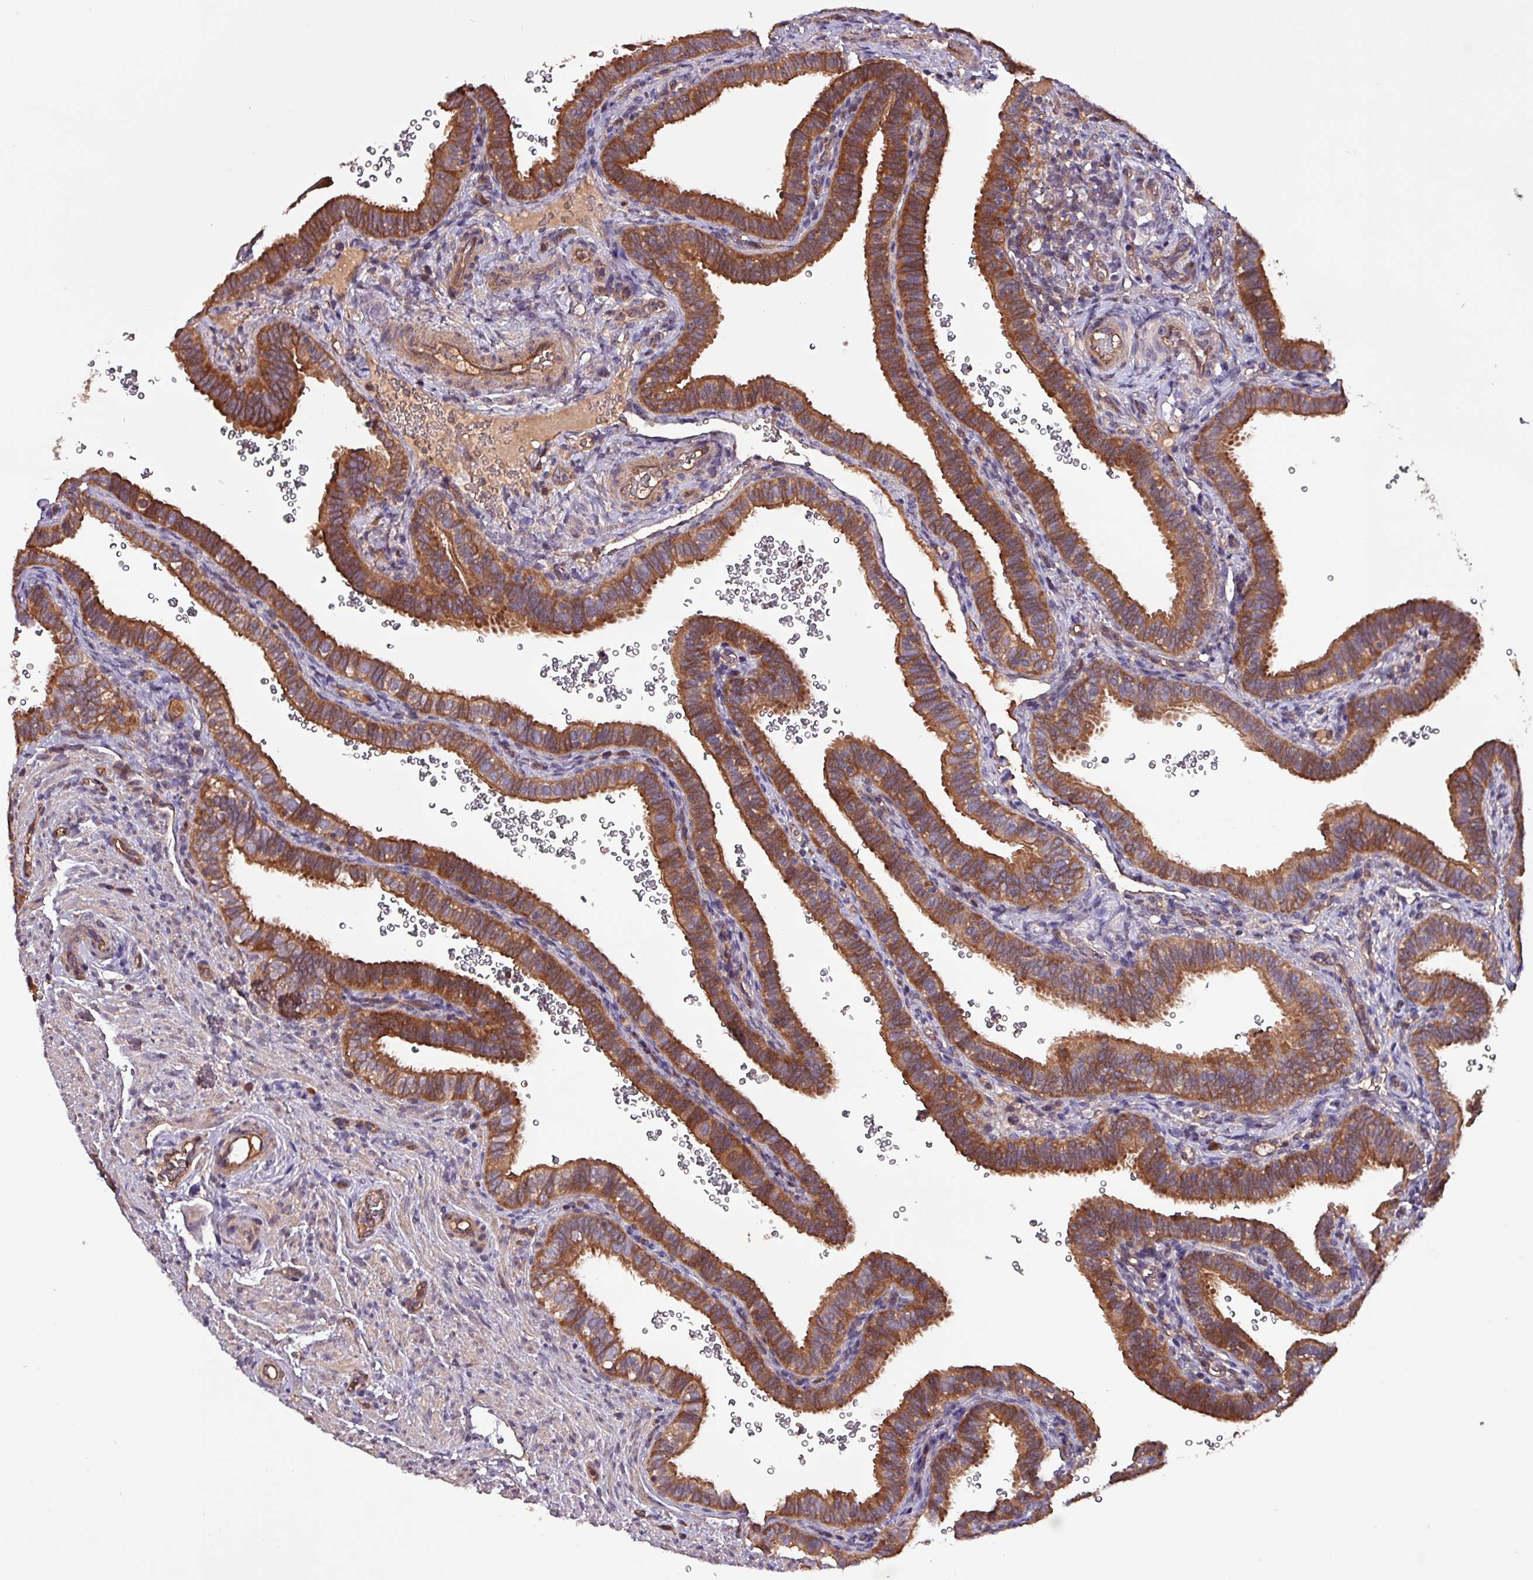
{"staining": {"intensity": "moderate", "quantity": ">75%", "location": "cytoplasmic/membranous"}, "tissue": "fallopian tube", "cell_type": "Glandular cells", "image_type": "normal", "snomed": [{"axis": "morphology", "description": "Normal tissue, NOS"}, {"axis": "topography", "description": "Fallopian tube"}], "caption": "Immunohistochemical staining of benign human fallopian tube exhibits medium levels of moderate cytoplasmic/membranous expression in about >75% of glandular cells. (DAB IHC with brightfield microscopy, high magnification).", "gene": "PAFAH1B2", "patient": {"sex": "female", "age": 41}}